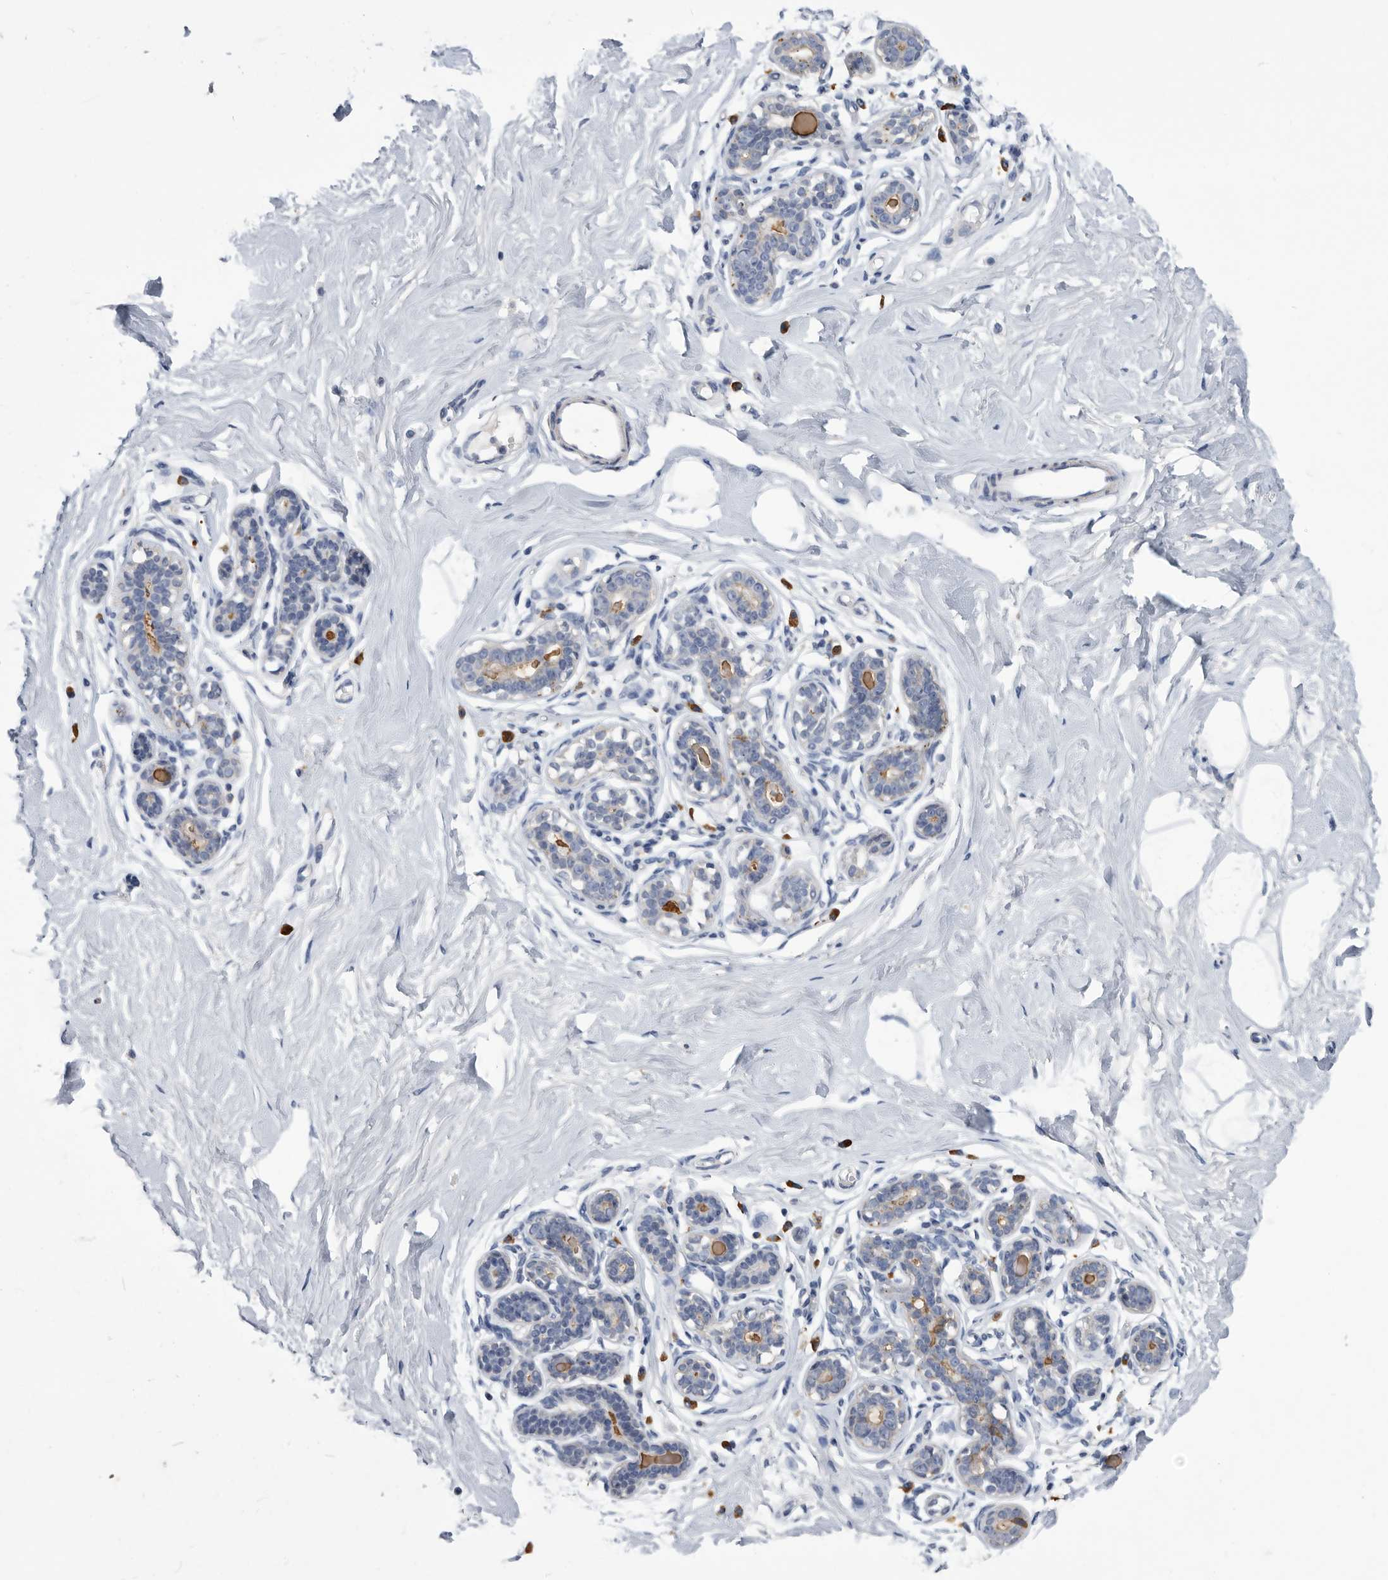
{"staining": {"intensity": "negative", "quantity": "none", "location": "none"}, "tissue": "breast", "cell_type": "Adipocytes", "image_type": "normal", "snomed": [{"axis": "morphology", "description": "Normal tissue, NOS"}, {"axis": "morphology", "description": "Adenoma, NOS"}, {"axis": "topography", "description": "Breast"}], "caption": "DAB immunohistochemical staining of normal breast displays no significant staining in adipocytes. (DAB (3,3'-diaminobenzidine) immunohistochemistry with hematoxylin counter stain).", "gene": "BTBD6", "patient": {"sex": "female", "age": 23}}